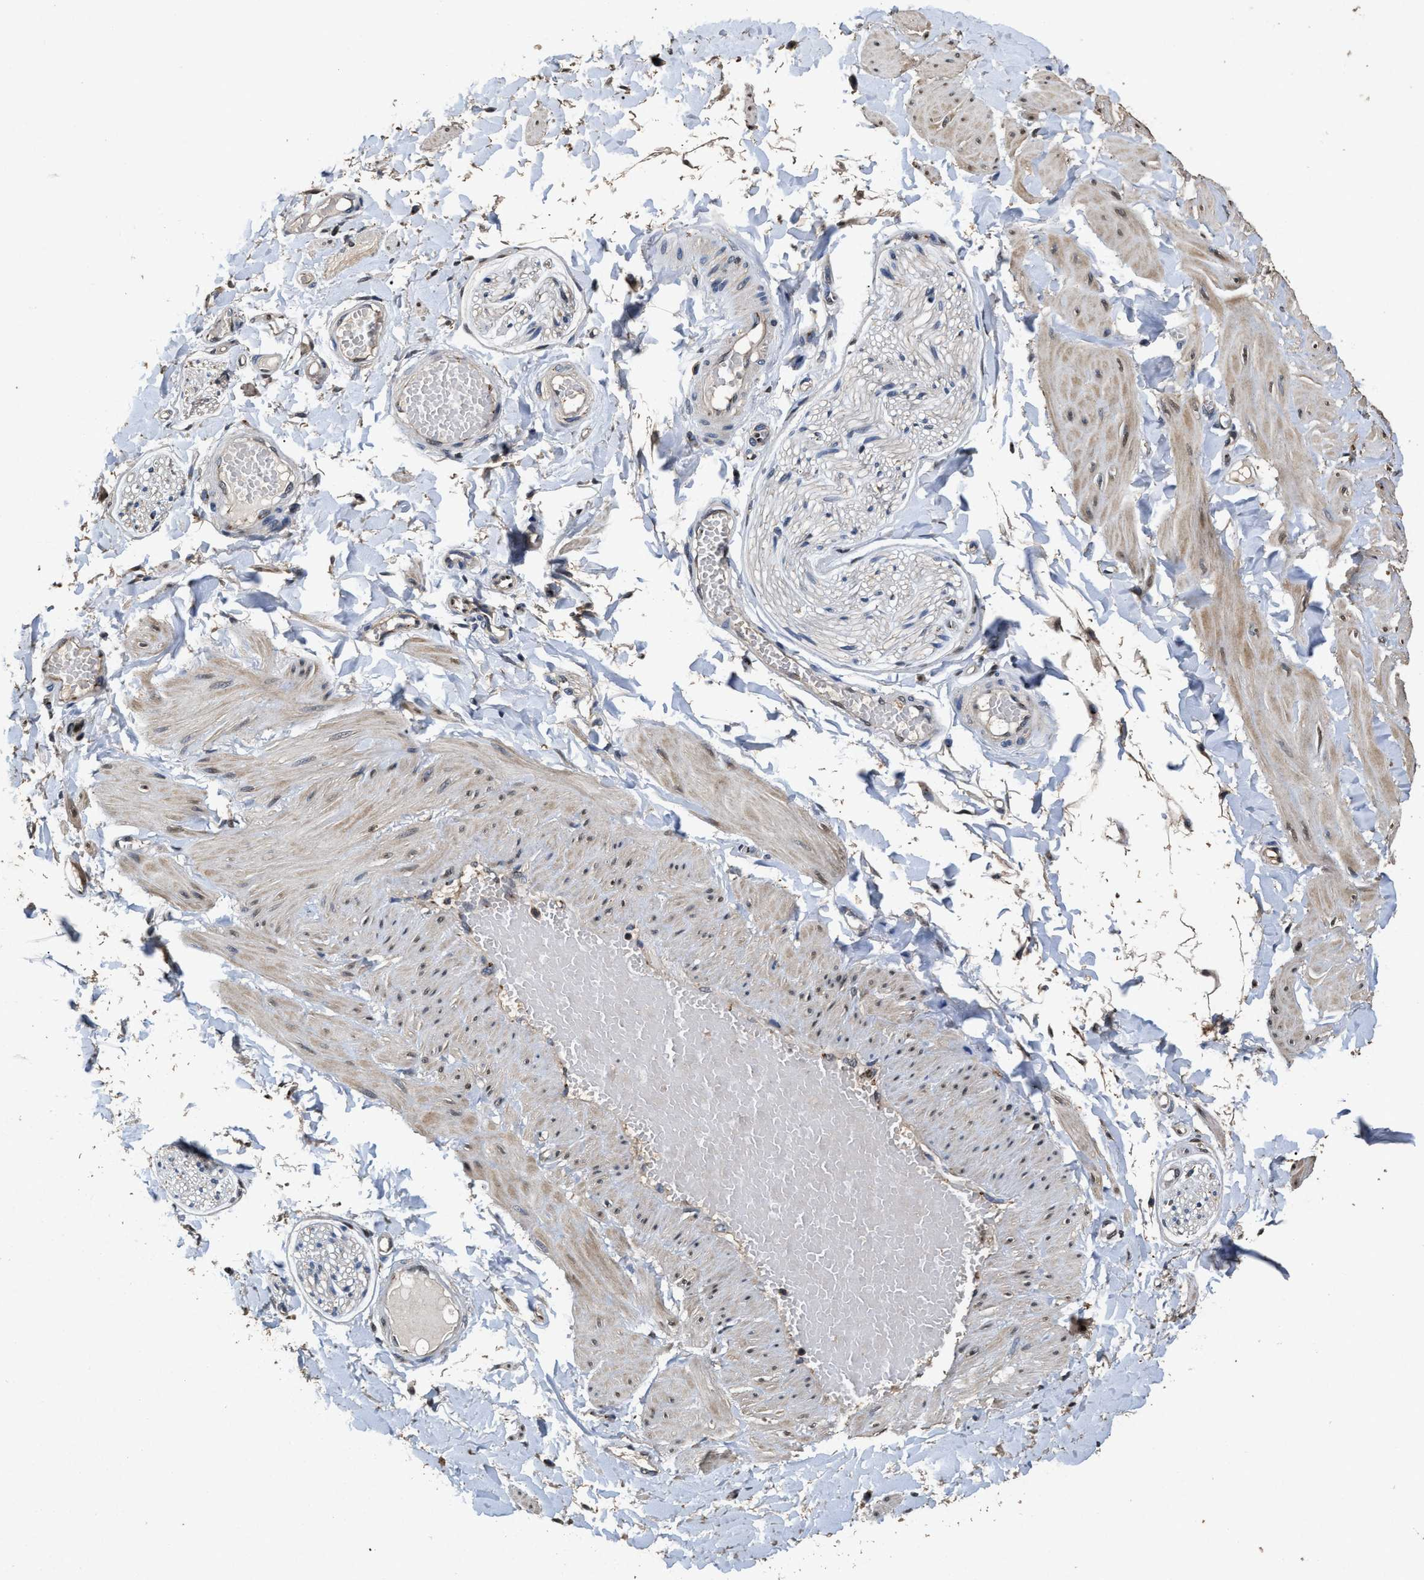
{"staining": {"intensity": "moderate", "quantity": ">75%", "location": "cytoplasmic/membranous"}, "tissue": "adipose tissue", "cell_type": "Adipocytes", "image_type": "normal", "snomed": [{"axis": "morphology", "description": "Normal tissue, NOS"}, {"axis": "topography", "description": "Adipose tissue"}, {"axis": "topography", "description": "Vascular tissue"}, {"axis": "topography", "description": "Peripheral nerve tissue"}], "caption": "The photomicrograph demonstrates immunohistochemical staining of benign adipose tissue. There is moderate cytoplasmic/membranous positivity is appreciated in approximately >75% of adipocytes.", "gene": "TPST2", "patient": {"sex": "male", "age": 25}}